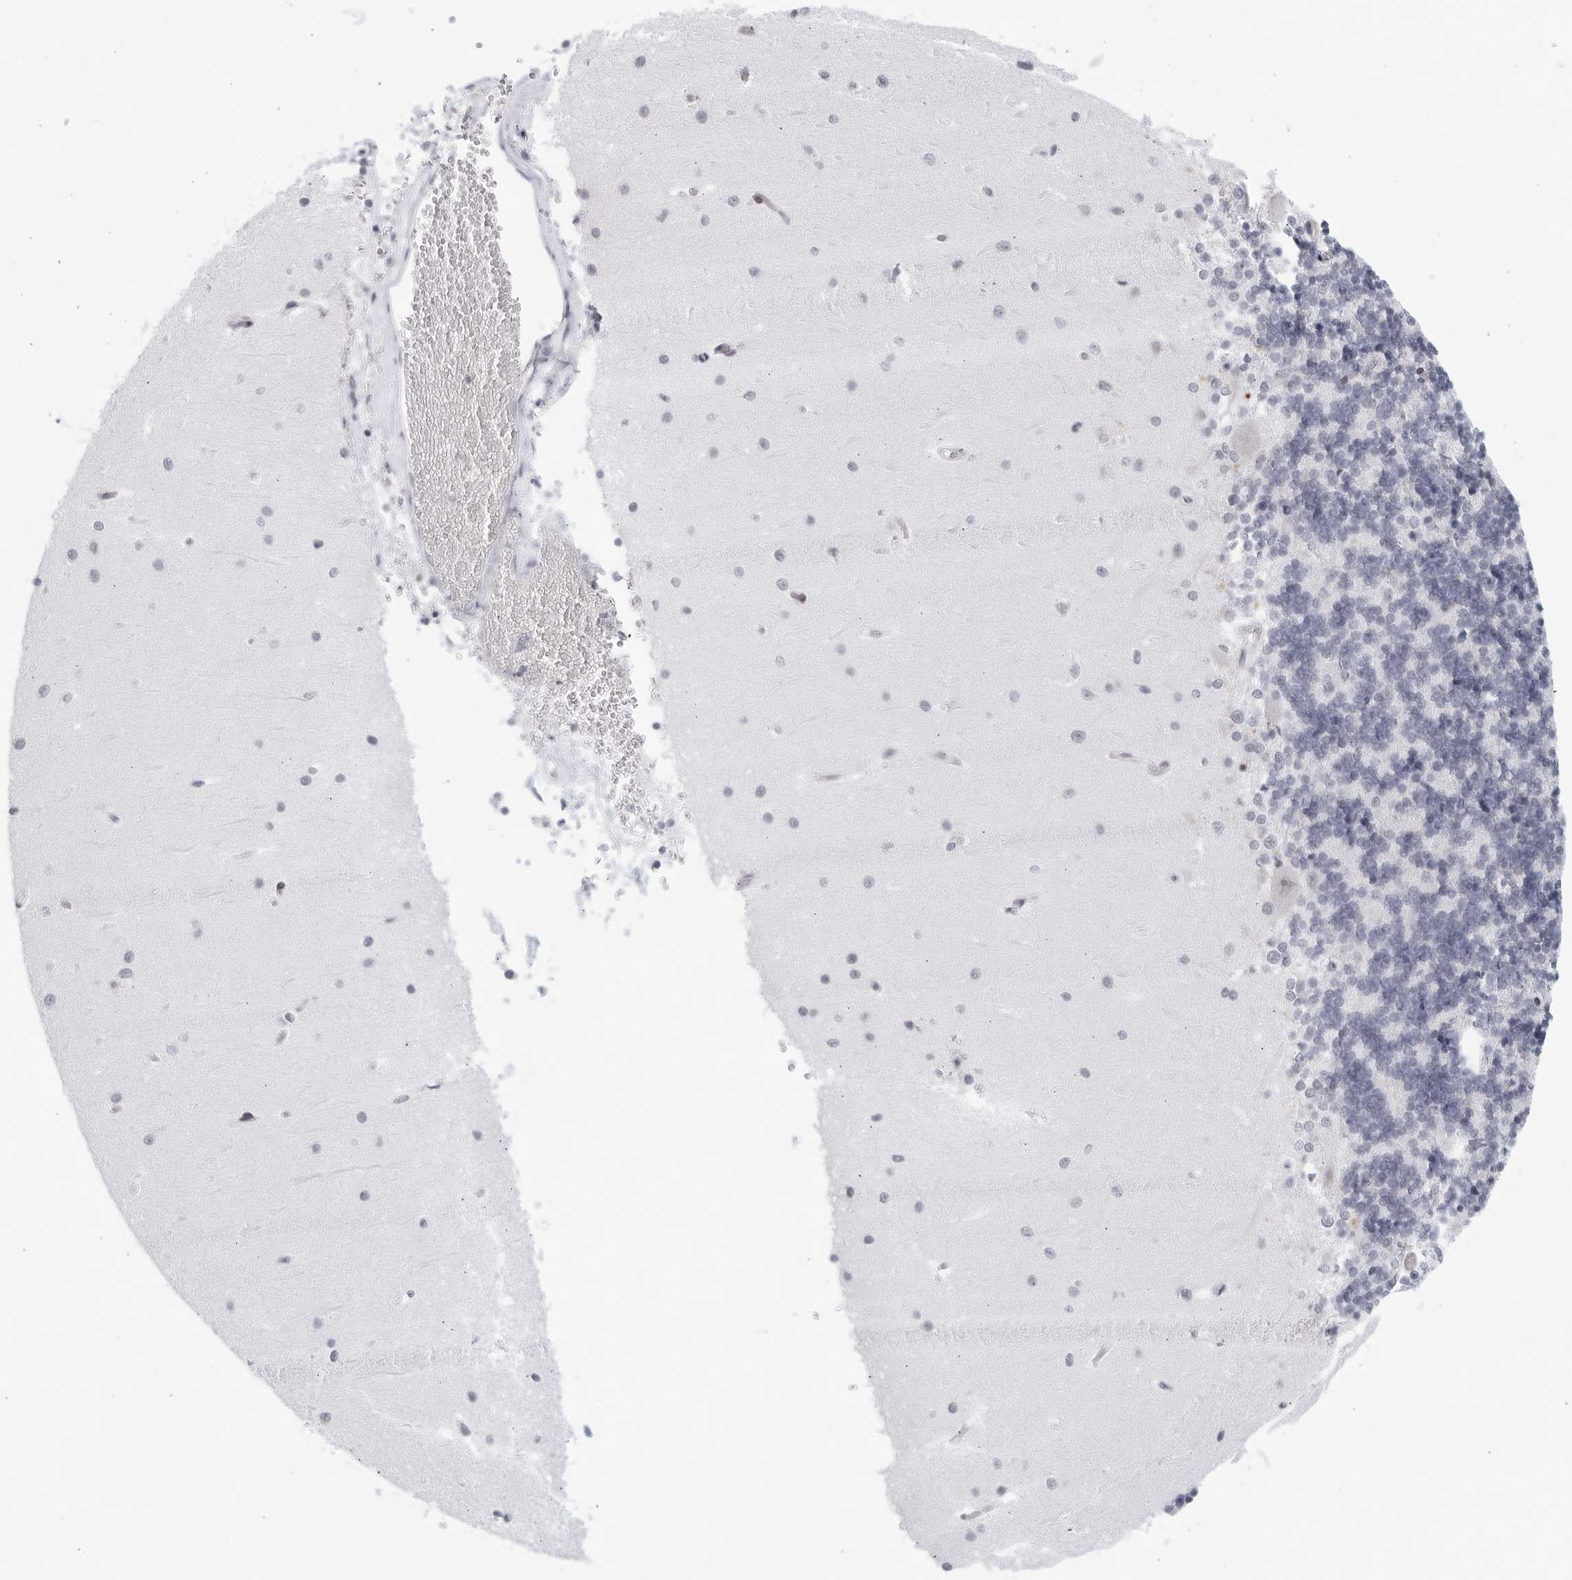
{"staining": {"intensity": "negative", "quantity": "none", "location": "none"}, "tissue": "cerebellum", "cell_type": "Cells in granular layer", "image_type": "normal", "snomed": [{"axis": "morphology", "description": "Normal tissue, NOS"}, {"axis": "topography", "description": "Cerebellum"}], "caption": "This photomicrograph is of normal cerebellum stained with immunohistochemistry to label a protein in brown with the nuclei are counter-stained blue. There is no staining in cells in granular layer.", "gene": "WDTC1", "patient": {"sex": "male", "age": 37}}